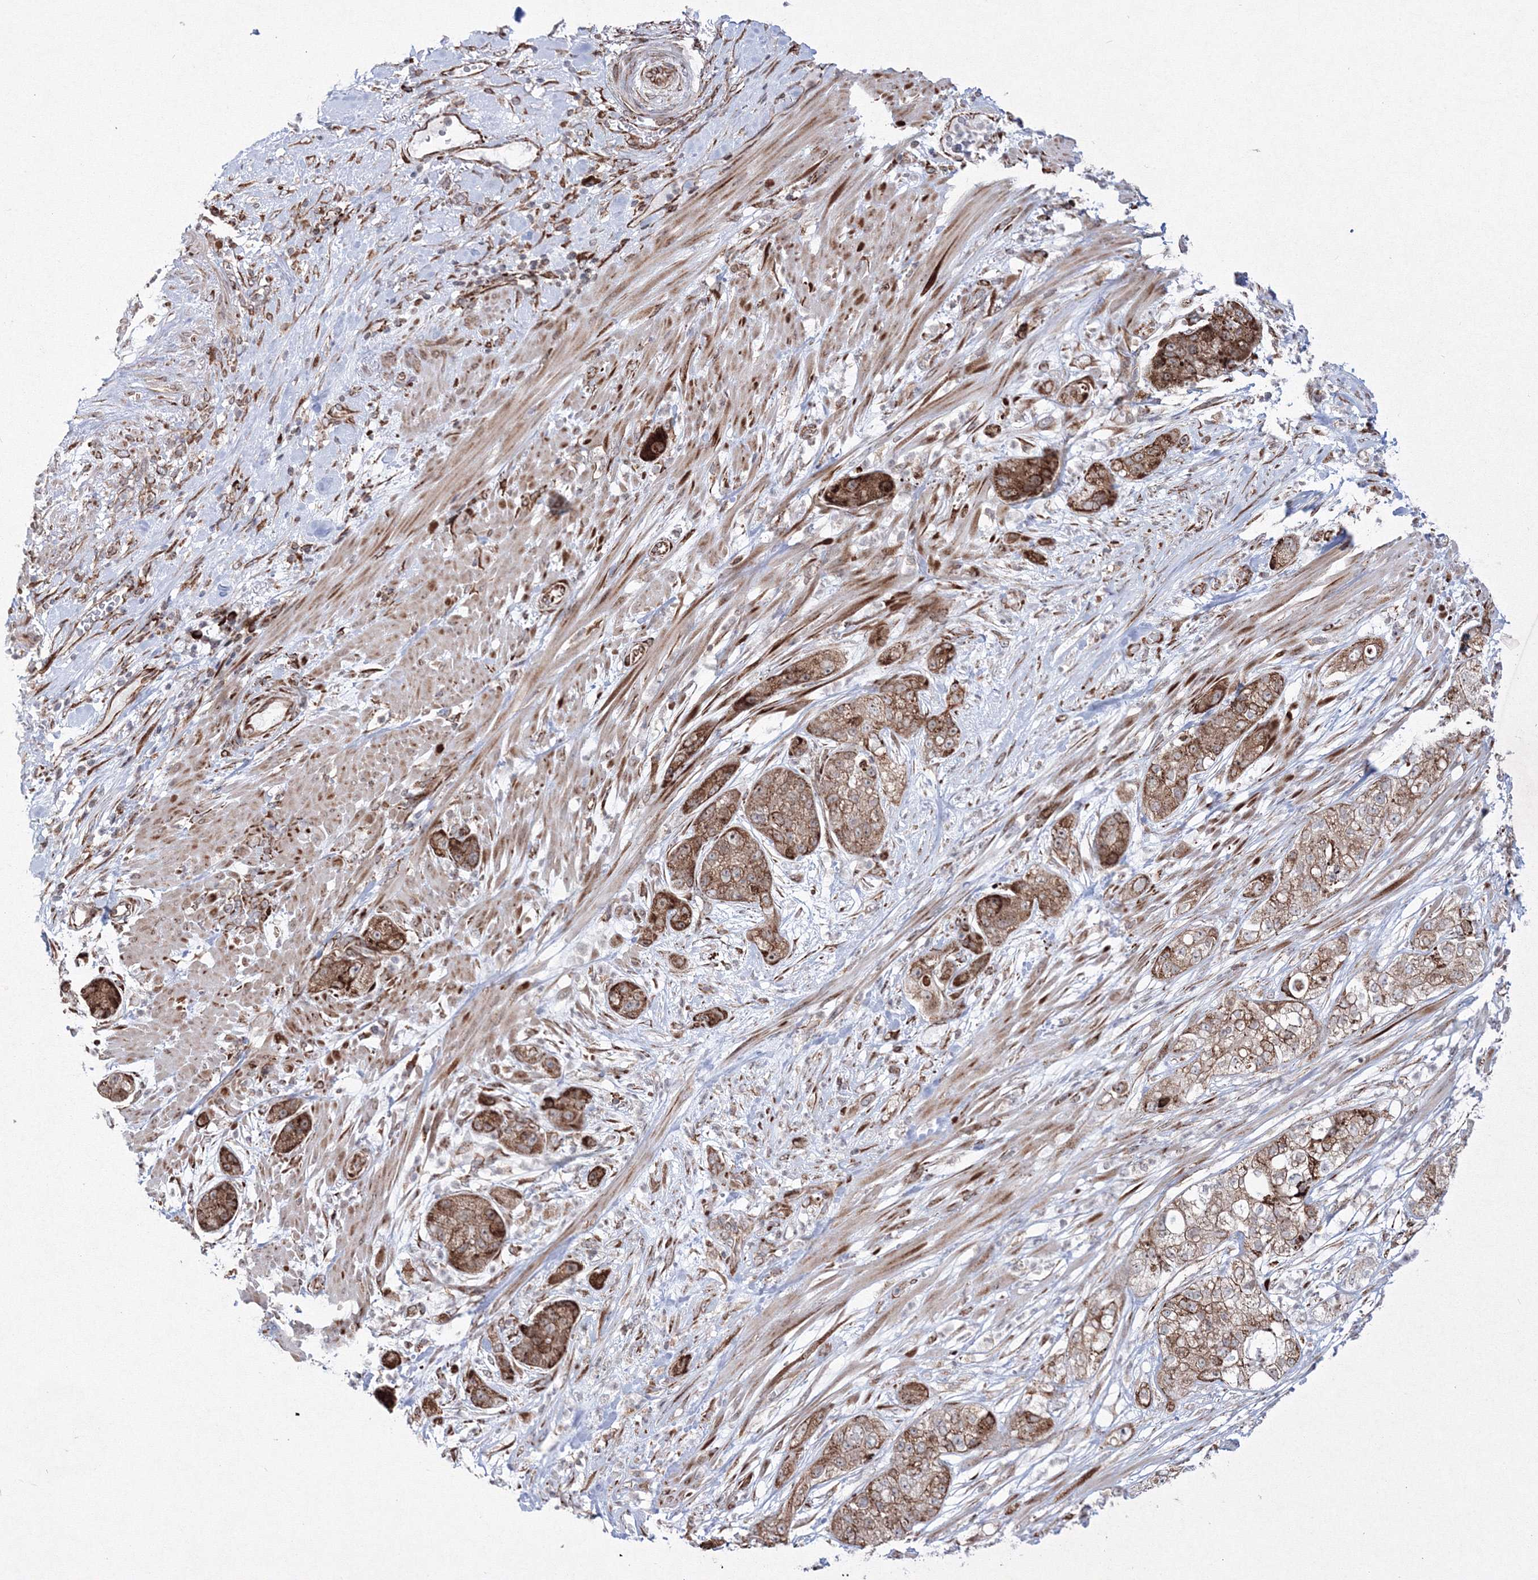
{"staining": {"intensity": "moderate", "quantity": ">75%", "location": "cytoplasmic/membranous"}, "tissue": "pancreatic cancer", "cell_type": "Tumor cells", "image_type": "cancer", "snomed": [{"axis": "morphology", "description": "Adenocarcinoma, NOS"}, {"axis": "topography", "description": "Pancreas"}], "caption": "Protein expression analysis of adenocarcinoma (pancreatic) demonstrates moderate cytoplasmic/membranous positivity in about >75% of tumor cells.", "gene": "EFCAB12", "patient": {"sex": "female", "age": 78}}